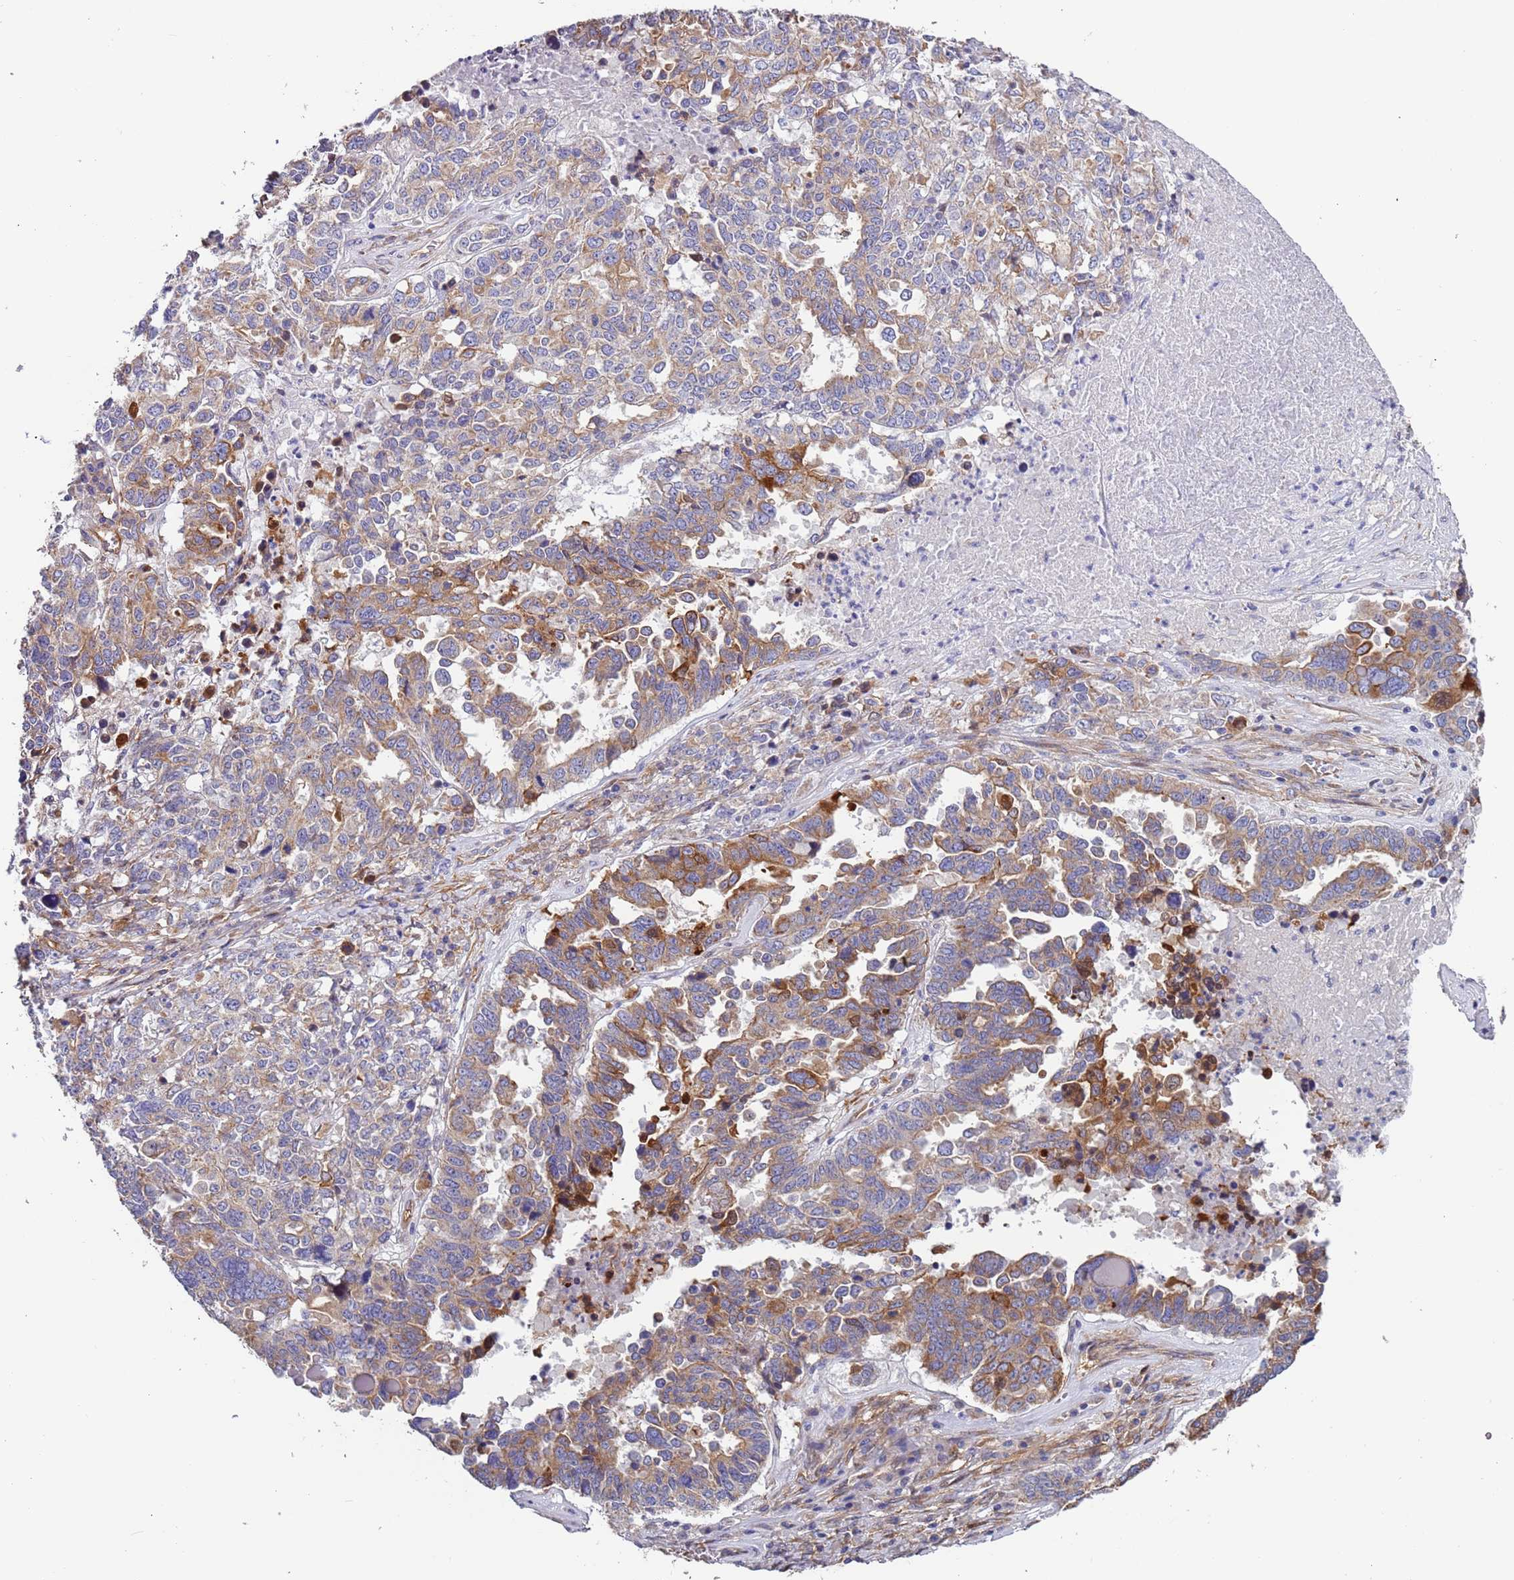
{"staining": {"intensity": "moderate", "quantity": ">75%", "location": "cytoplasmic/membranous"}, "tissue": "ovarian cancer", "cell_type": "Tumor cells", "image_type": "cancer", "snomed": [{"axis": "morphology", "description": "Carcinoma, endometroid"}, {"axis": "topography", "description": "Ovary"}], "caption": "A medium amount of moderate cytoplasmic/membranous staining is seen in approximately >75% of tumor cells in ovarian endometroid carcinoma tissue. (DAB = brown stain, brightfield microscopy at high magnification).", "gene": "LAMB4", "patient": {"sex": "female", "age": 62}}